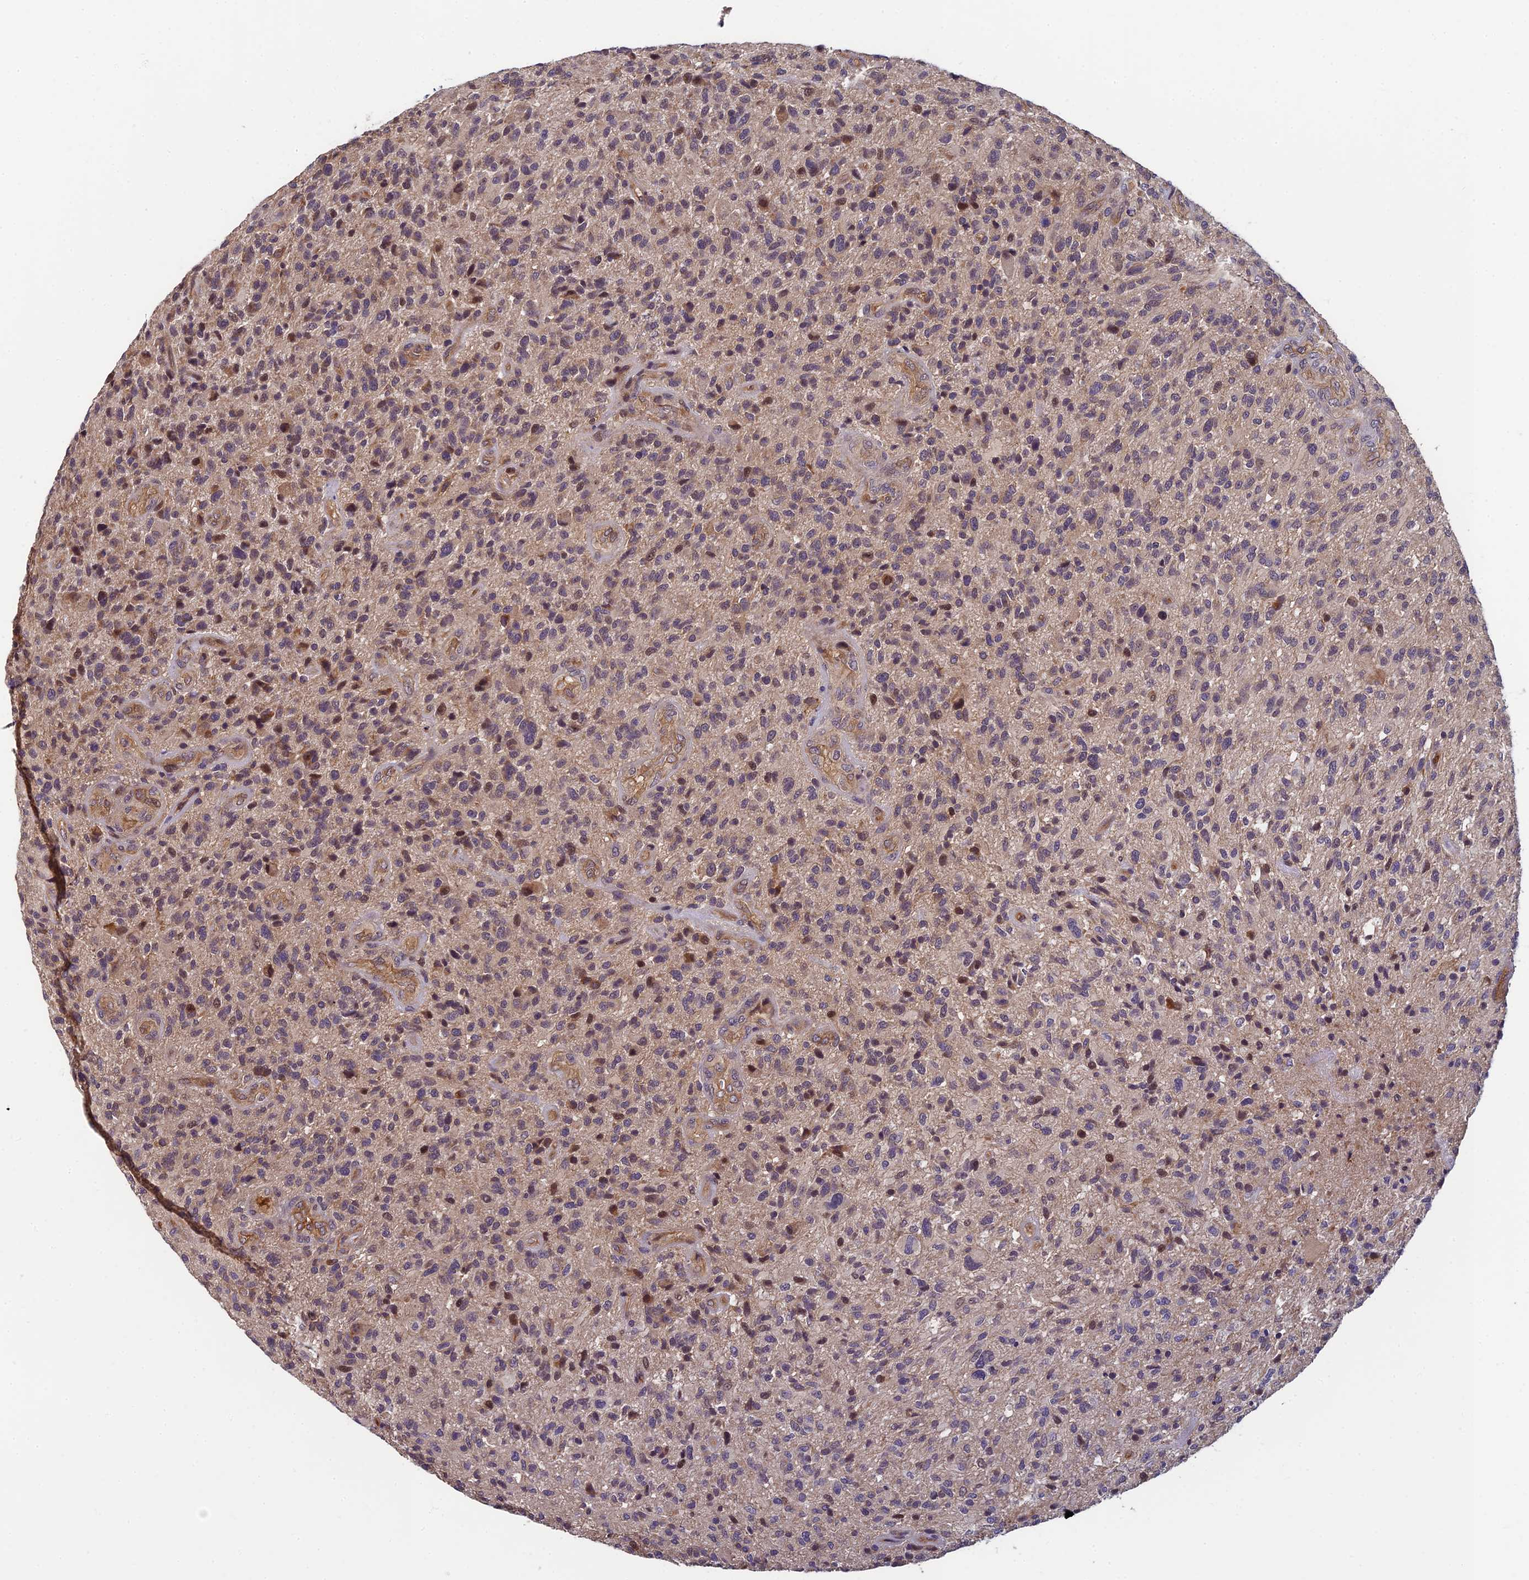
{"staining": {"intensity": "negative", "quantity": "none", "location": "none"}, "tissue": "glioma", "cell_type": "Tumor cells", "image_type": "cancer", "snomed": [{"axis": "morphology", "description": "Glioma, malignant, High grade"}, {"axis": "topography", "description": "Brain"}], "caption": "There is no significant expression in tumor cells of glioma.", "gene": "PIKFYVE", "patient": {"sex": "male", "age": 47}}